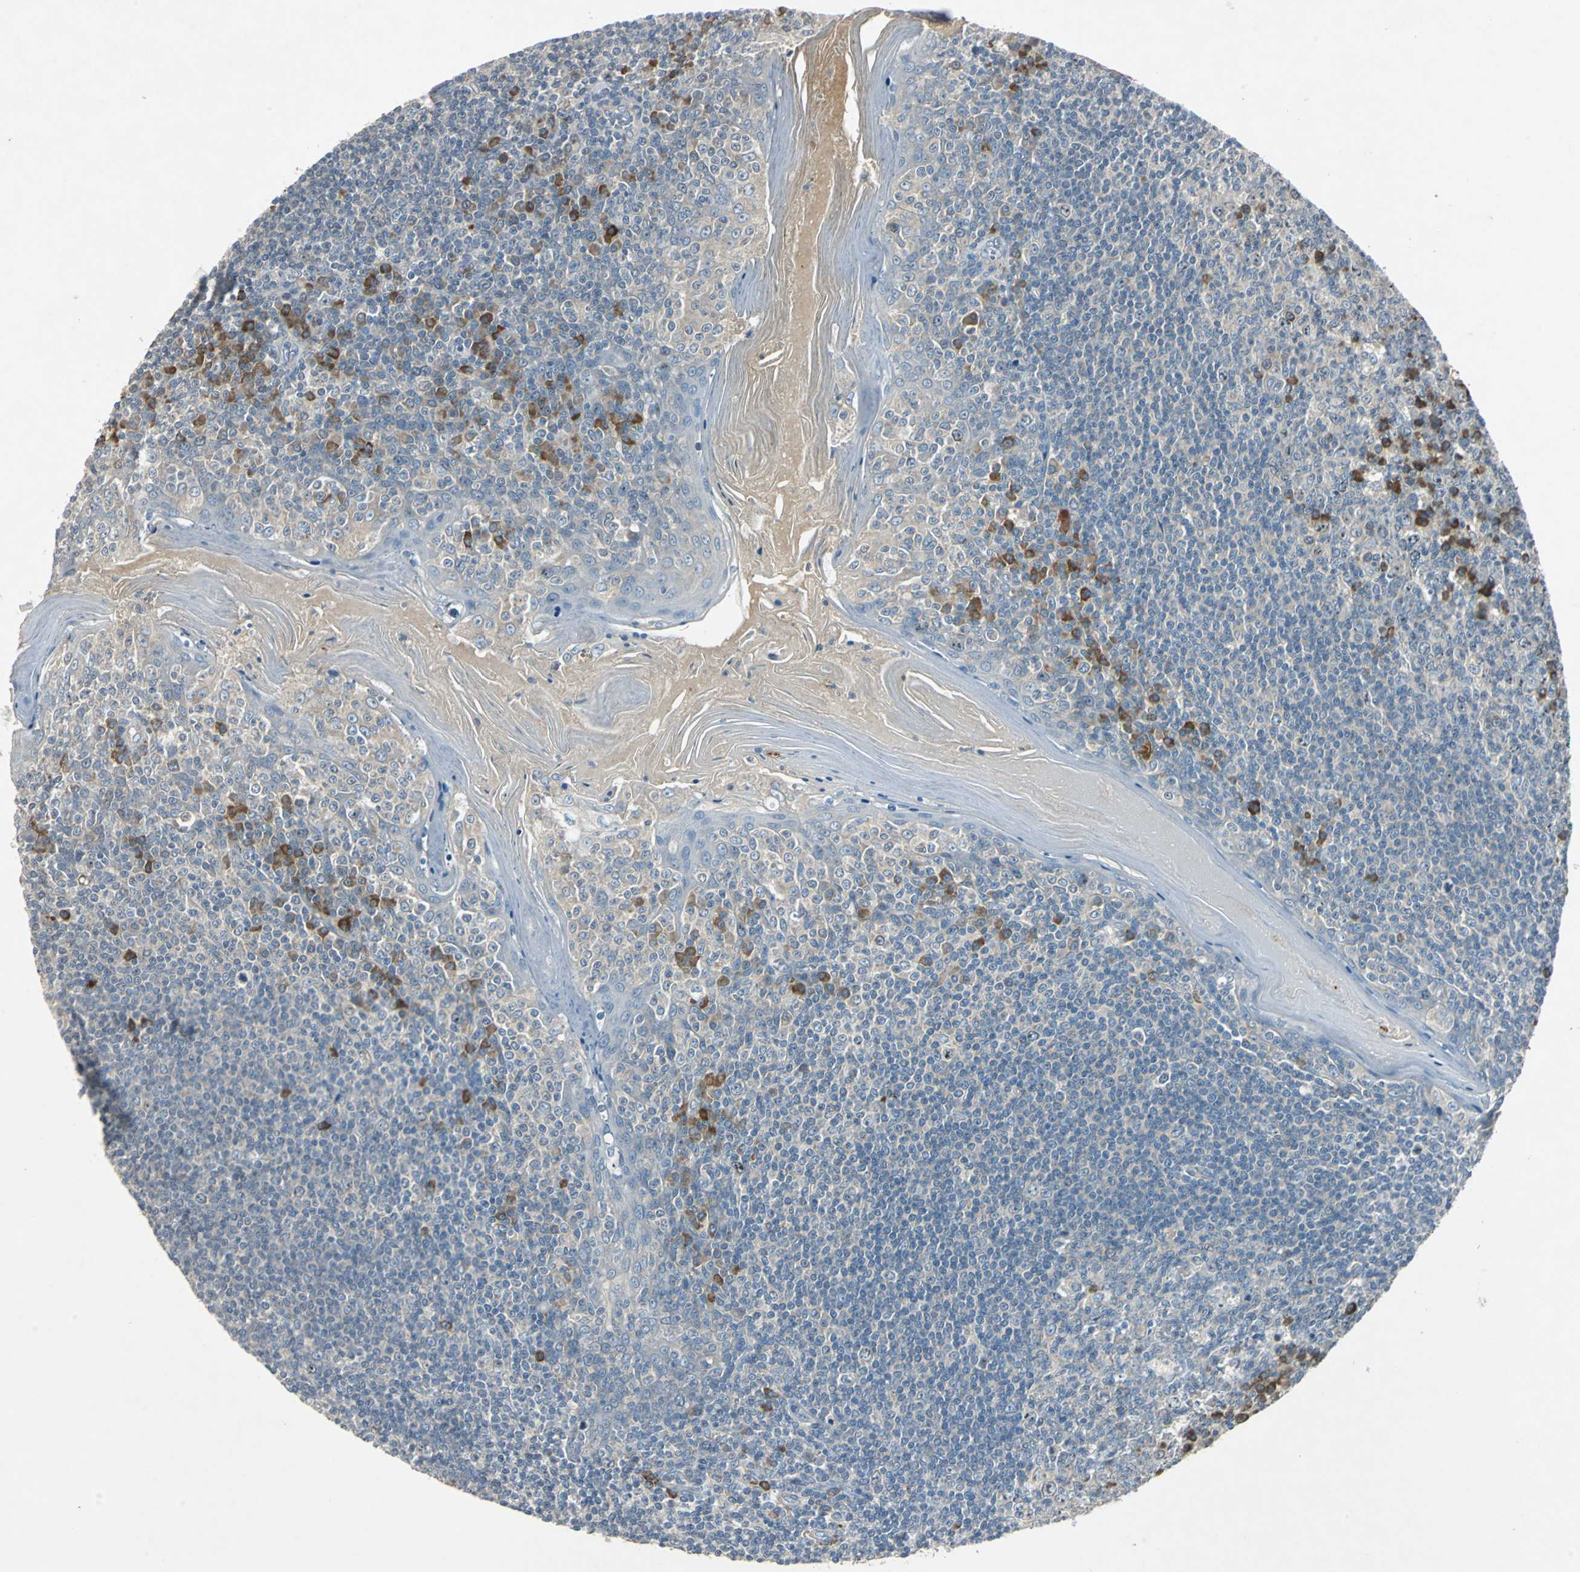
{"staining": {"intensity": "moderate", "quantity": "25%-75%", "location": "cytoplasmic/membranous"}, "tissue": "tonsil", "cell_type": "Germinal center cells", "image_type": "normal", "snomed": [{"axis": "morphology", "description": "Normal tissue, NOS"}, {"axis": "topography", "description": "Tonsil"}], "caption": "Tonsil stained with immunohistochemistry exhibits moderate cytoplasmic/membranous positivity in approximately 25%-75% of germinal center cells.", "gene": "SLC2A13", "patient": {"sex": "male", "age": 31}}